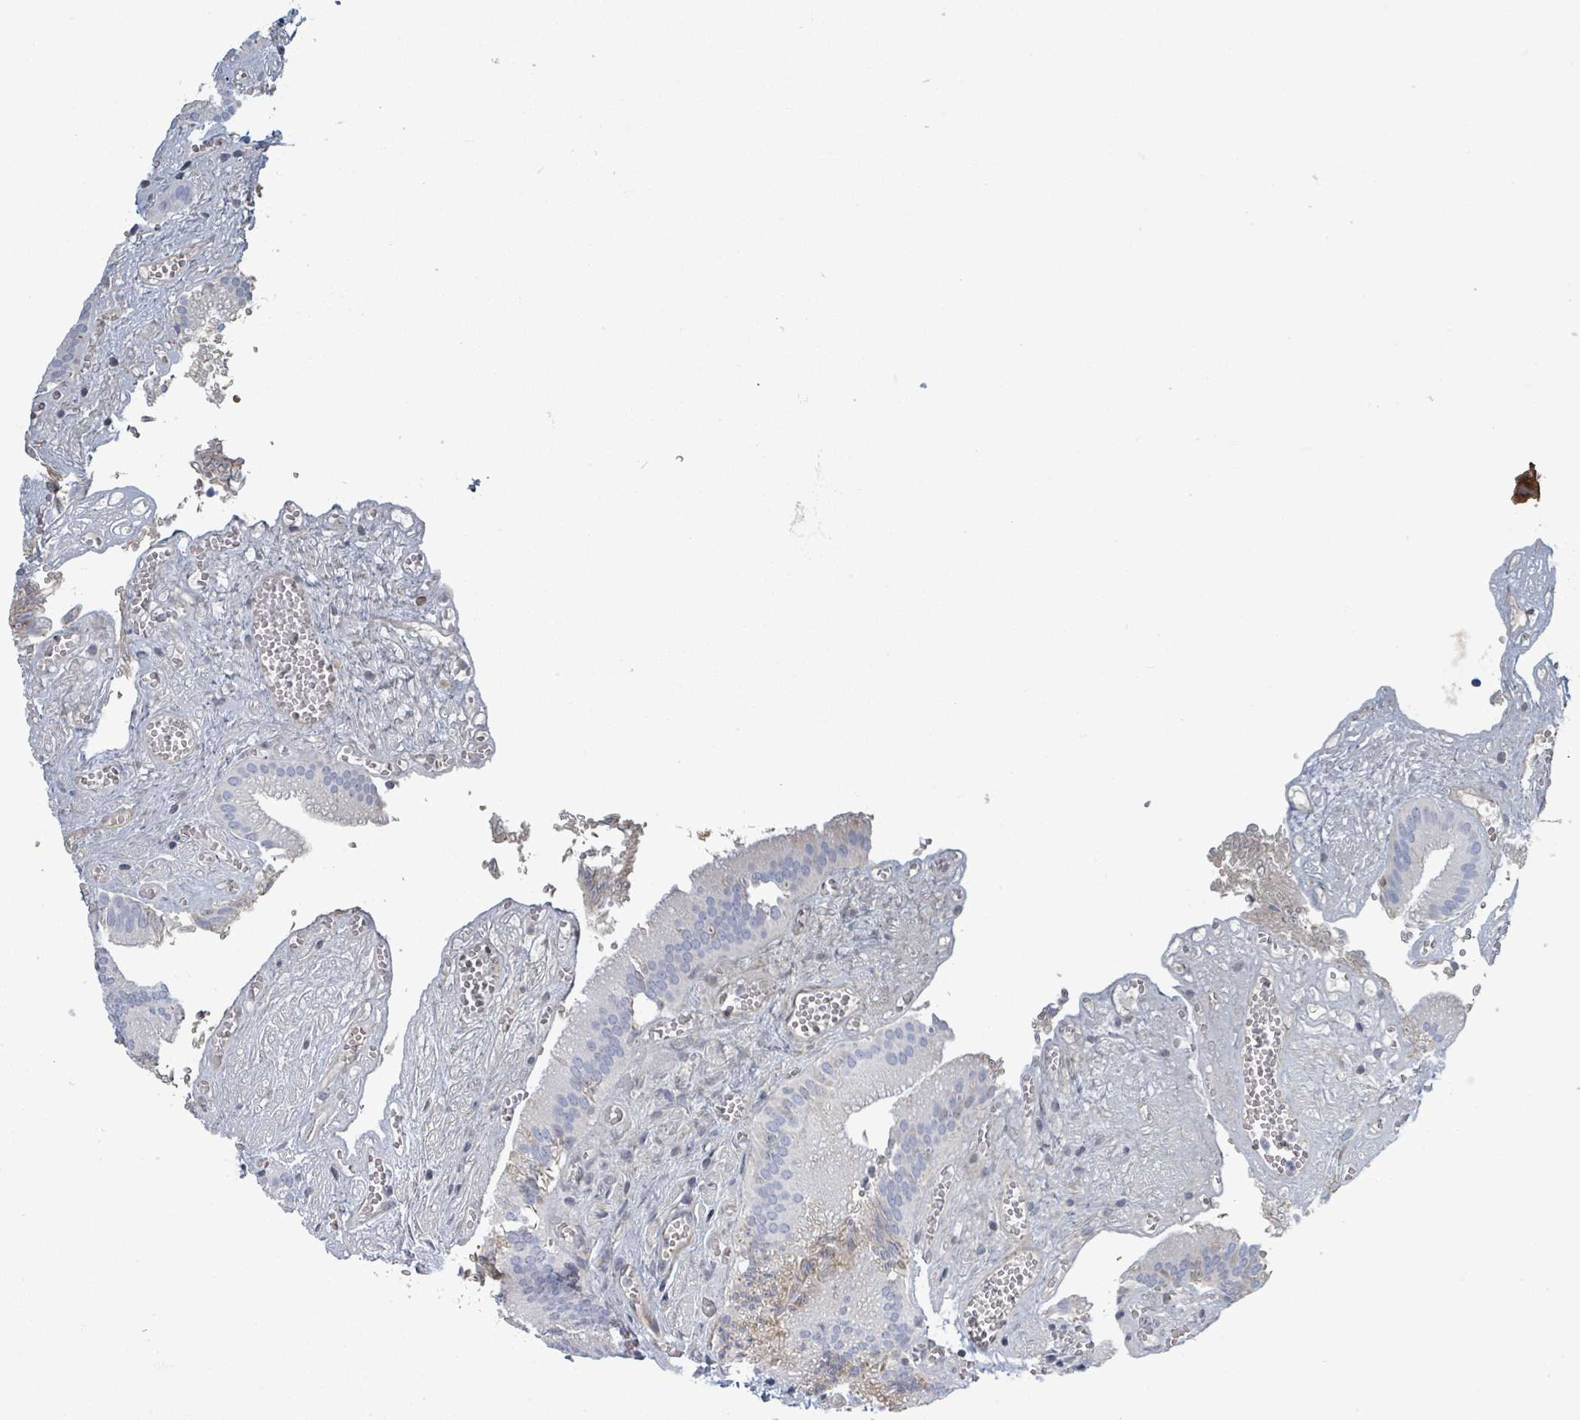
{"staining": {"intensity": "negative", "quantity": "none", "location": "none"}, "tissue": "gallbladder", "cell_type": "Glandular cells", "image_type": "normal", "snomed": [{"axis": "morphology", "description": "Normal tissue, NOS"}, {"axis": "topography", "description": "Gallbladder"}, {"axis": "topography", "description": "Peripheral nerve tissue"}], "caption": "An image of gallbladder stained for a protein reveals no brown staining in glandular cells. (DAB immunohistochemistry (IHC) visualized using brightfield microscopy, high magnification).", "gene": "RAB33B", "patient": {"sex": "male", "age": 17}}